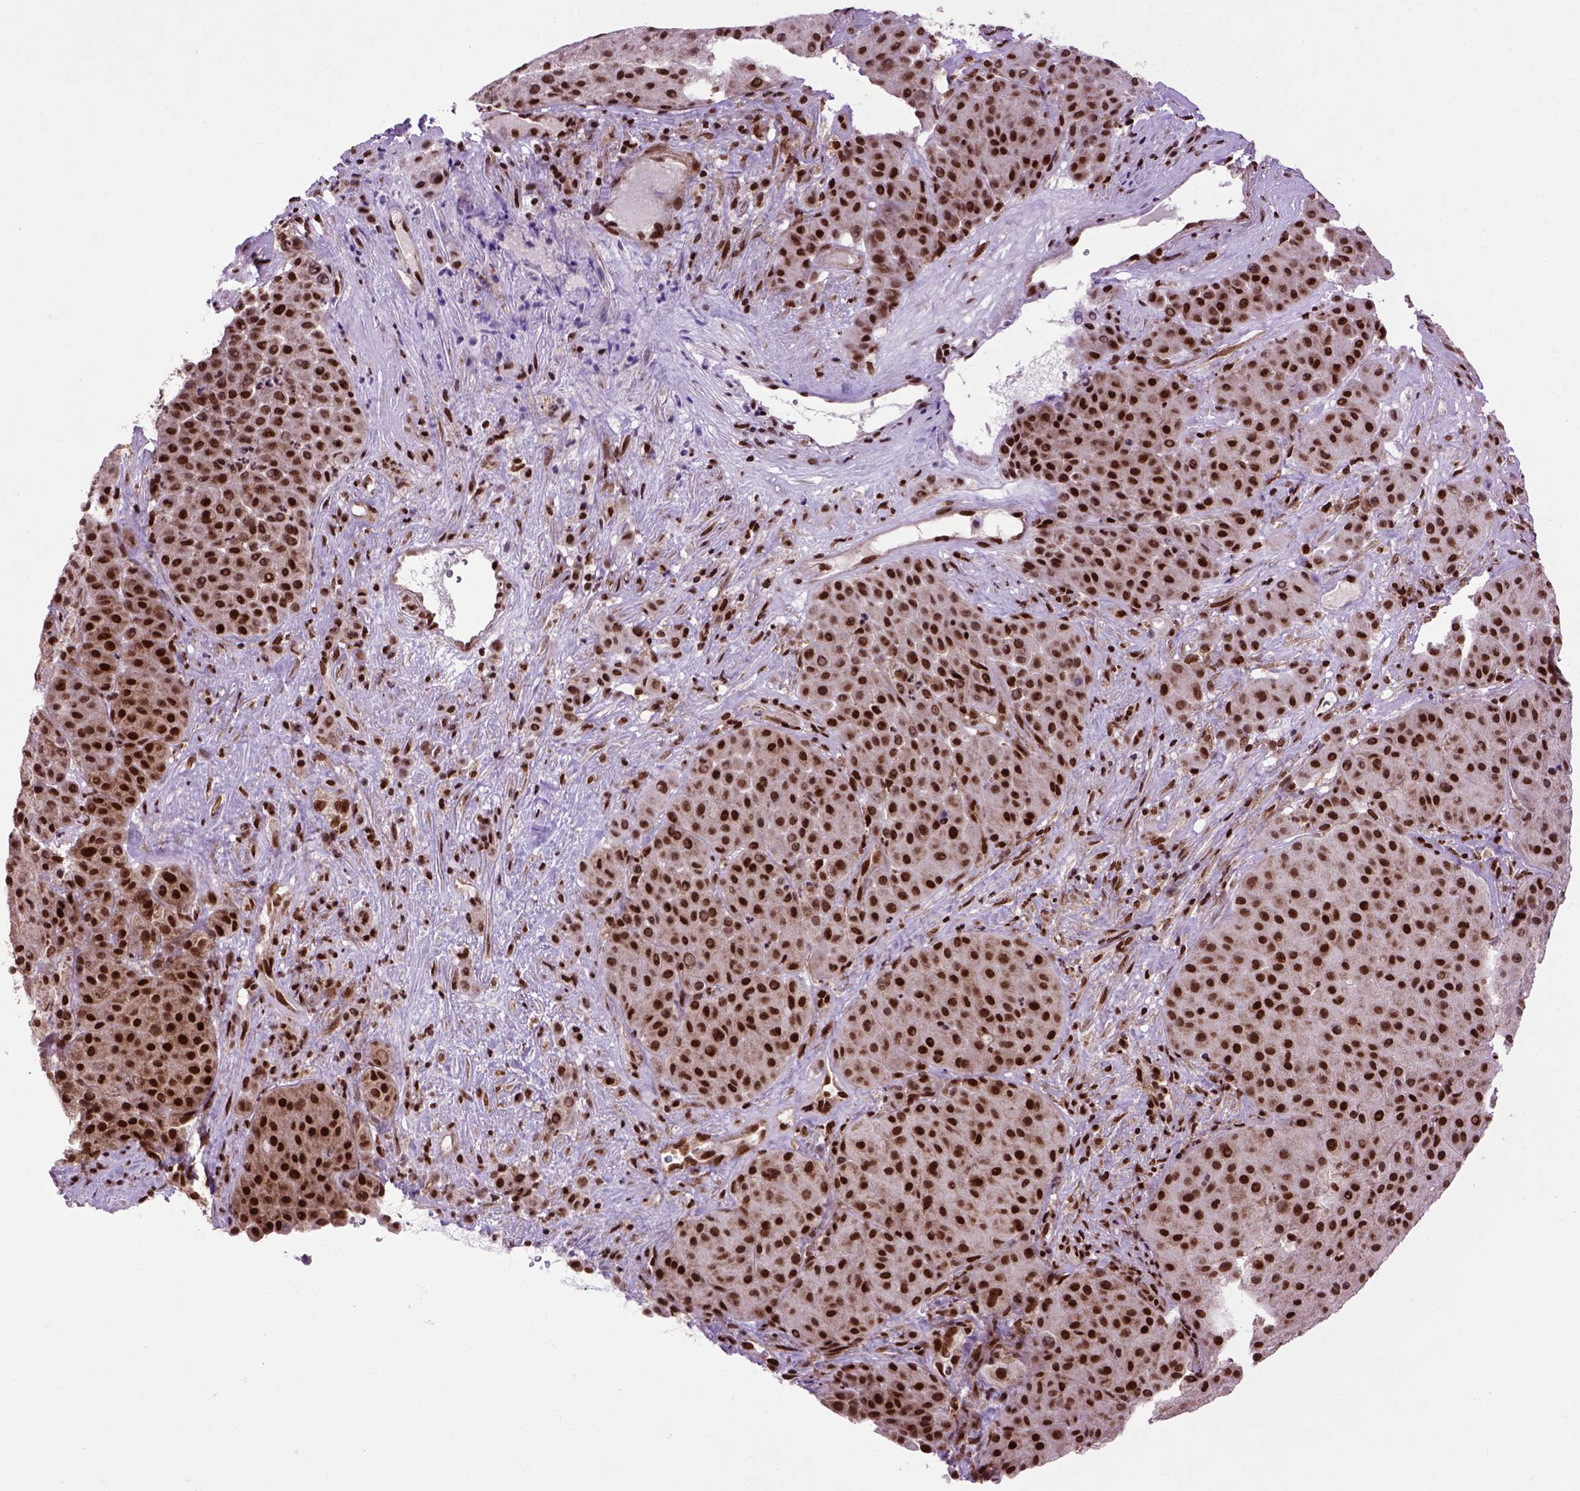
{"staining": {"intensity": "strong", "quantity": ">75%", "location": "nuclear"}, "tissue": "melanoma", "cell_type": "Tumor cells", "image_type": "cancer", "snomed": [{"axis": "morphology", "description": "Malignant melanoma, Metastatic site"}, {"axis": "topography", "description": "Smooth muscle"}], "caption": "Human melanoma stained with a protein marker exhibits strong staining in tumor cells.", "gene": "CELF1", "patient": {"sex": "male", "age": 41}}